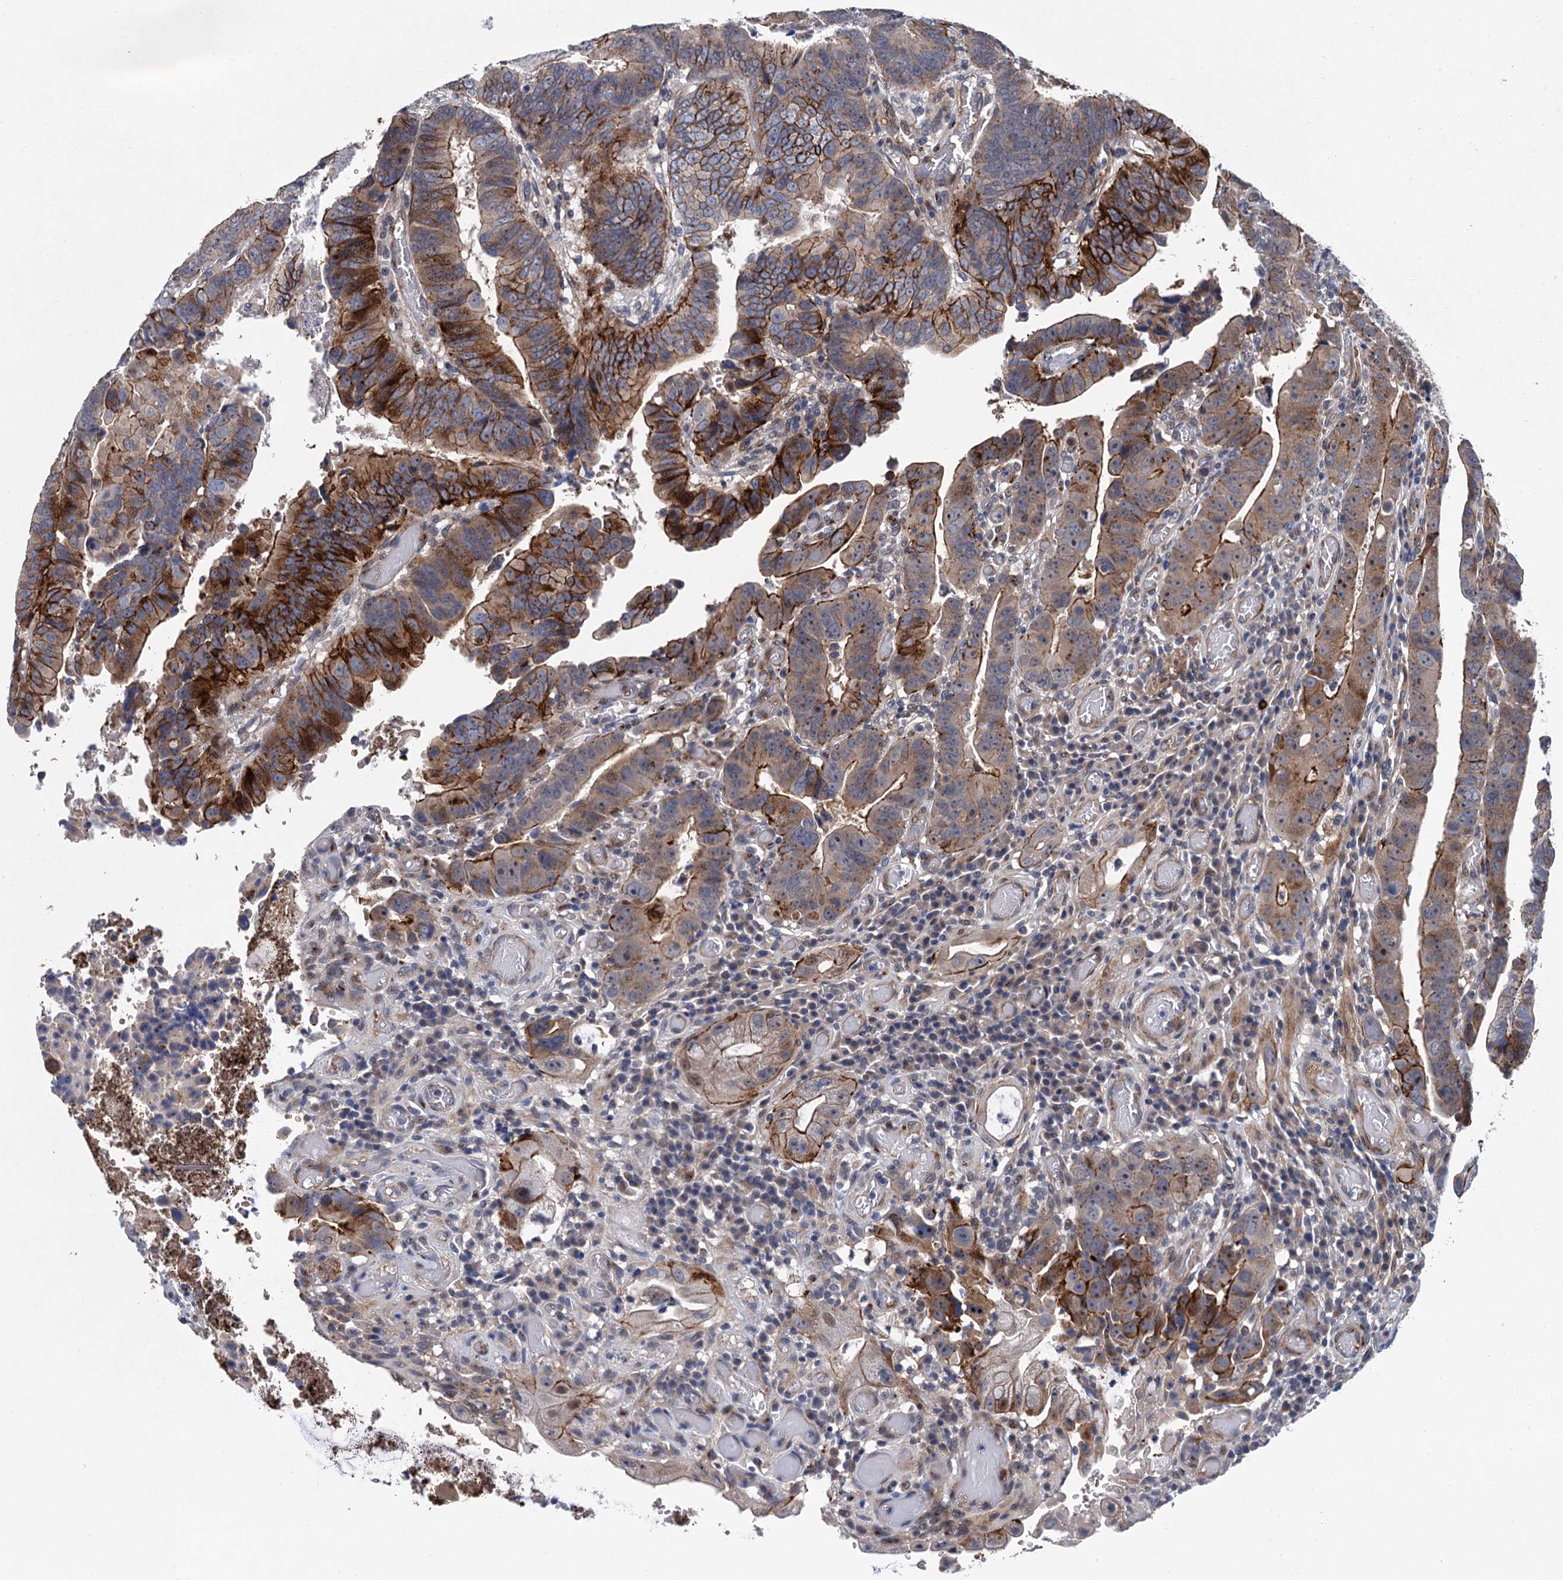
{"staining": {"intensity": "strong", "quantity": "25%-75%", "location": "cytoplasmic/membranous"}, "tissue": "colorectal cancer", "cell_type": "Tumor cells", "image_type": "cancer", "snomed": [{"axis": "morphology", "description": "Normal tissue, NOS"}, {"axis": "morphology", "description": "Adenocarcinoma, NOS"}, {"axis": "topography", "description": "Rectum"}], "caption": "Immunohistochemical staining of human colorectal cancer demonstrates strong cytoplasmic/membranous protein staining in about 25%-75% of tumor cells. Using DAB (brown) and hematoxylin (blue) stains, captured at high magnification using brightfield microscopy.", "gene": "TRAF7", "patient": {"sex": "female", "age": 65}}